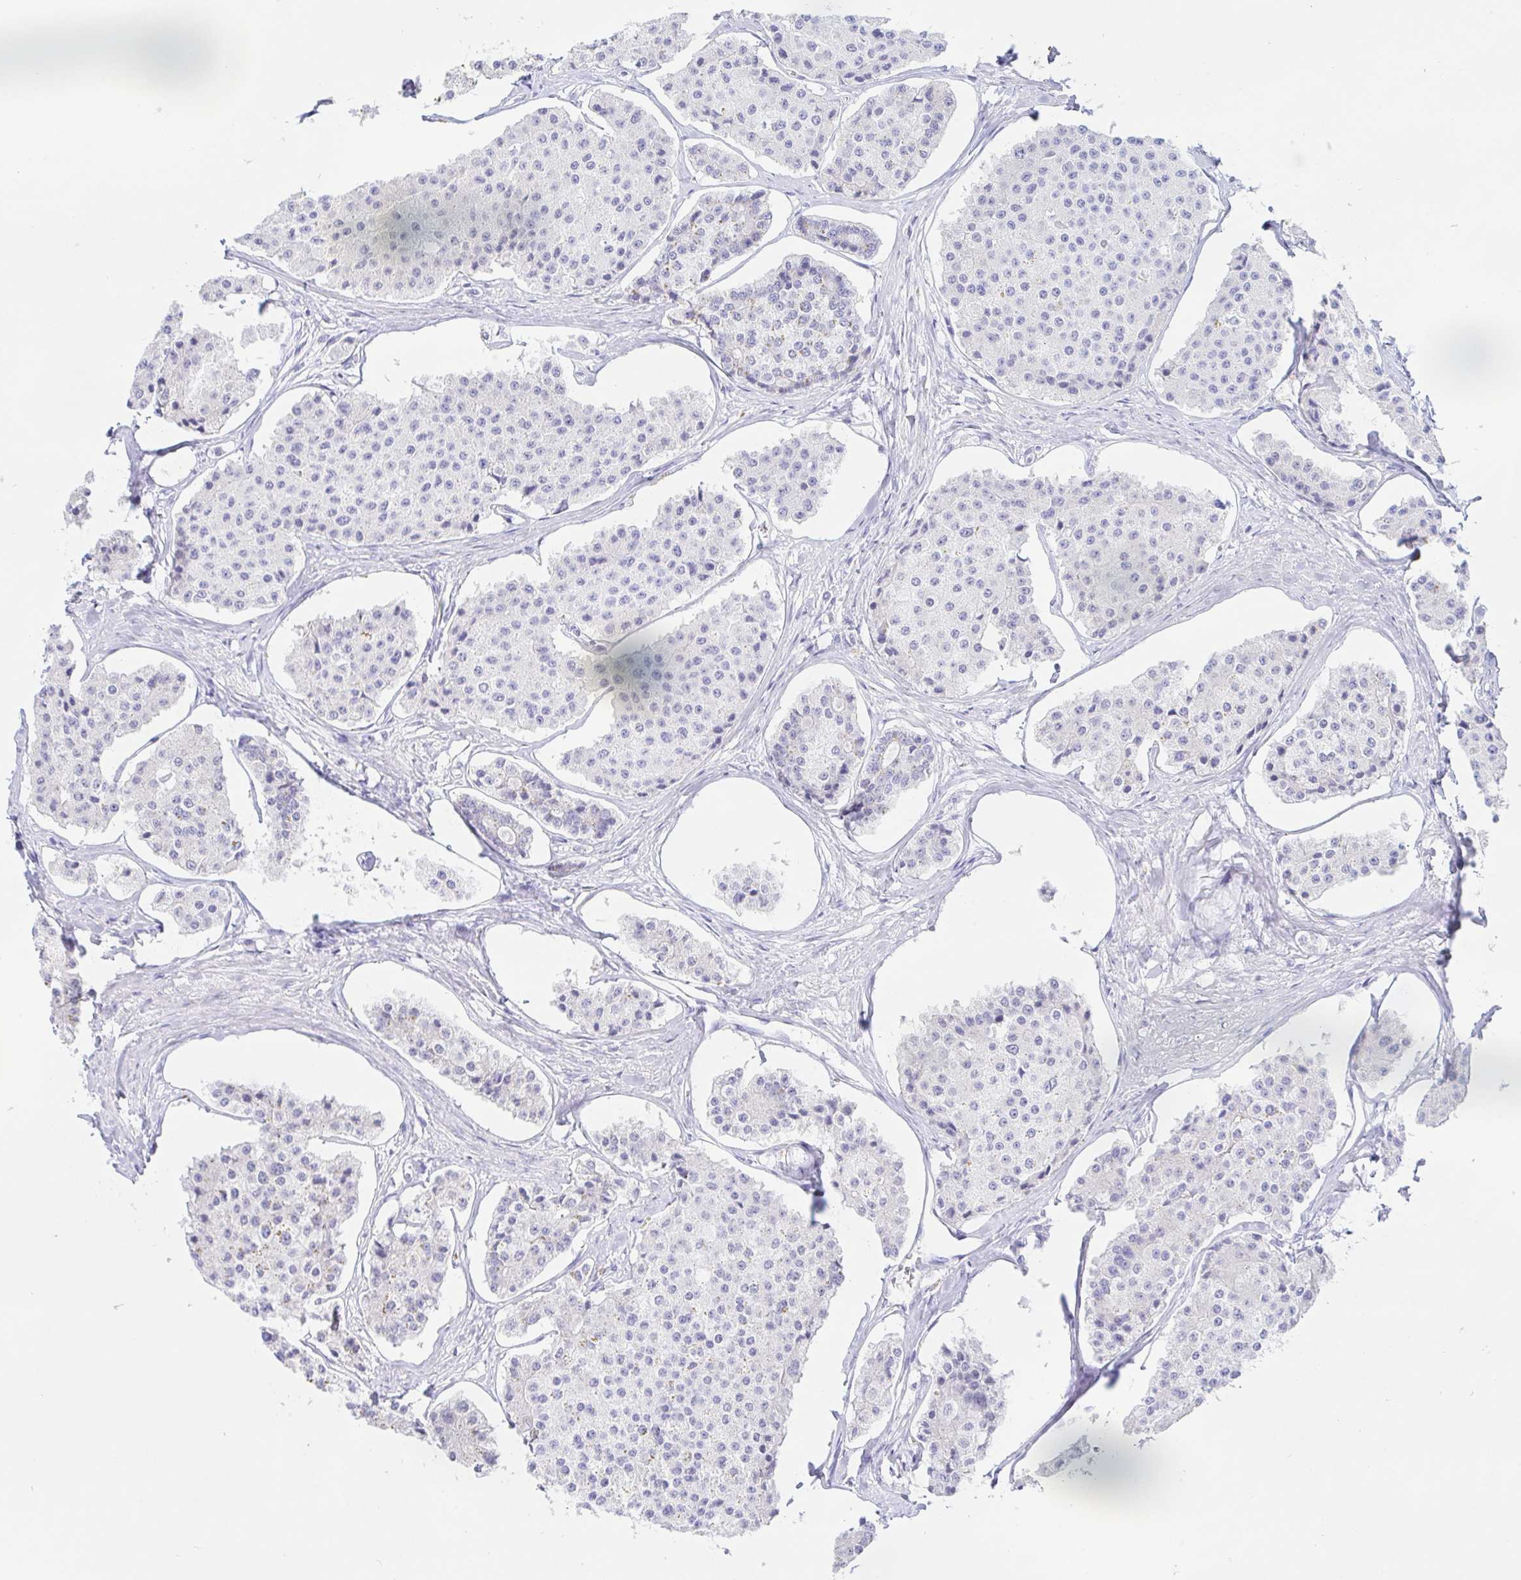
{"staining": {"intensity": "negative", "quantity": "none", "location": "none"}, "tissue": "carcinoid", "cell_type": "Tumor cells", "image_type": "cancer", "snomed": [{"axis": "morphology", "description": "Carcinoid, malignant, NOS"}, {"axis": "topography", "description": "Small intestine"}], "caption": "Tumor cells show no significant protein staining in carcinoid (malignant).", "gene": "PAX8", "patient": {"sex": "female", "age": 65}}